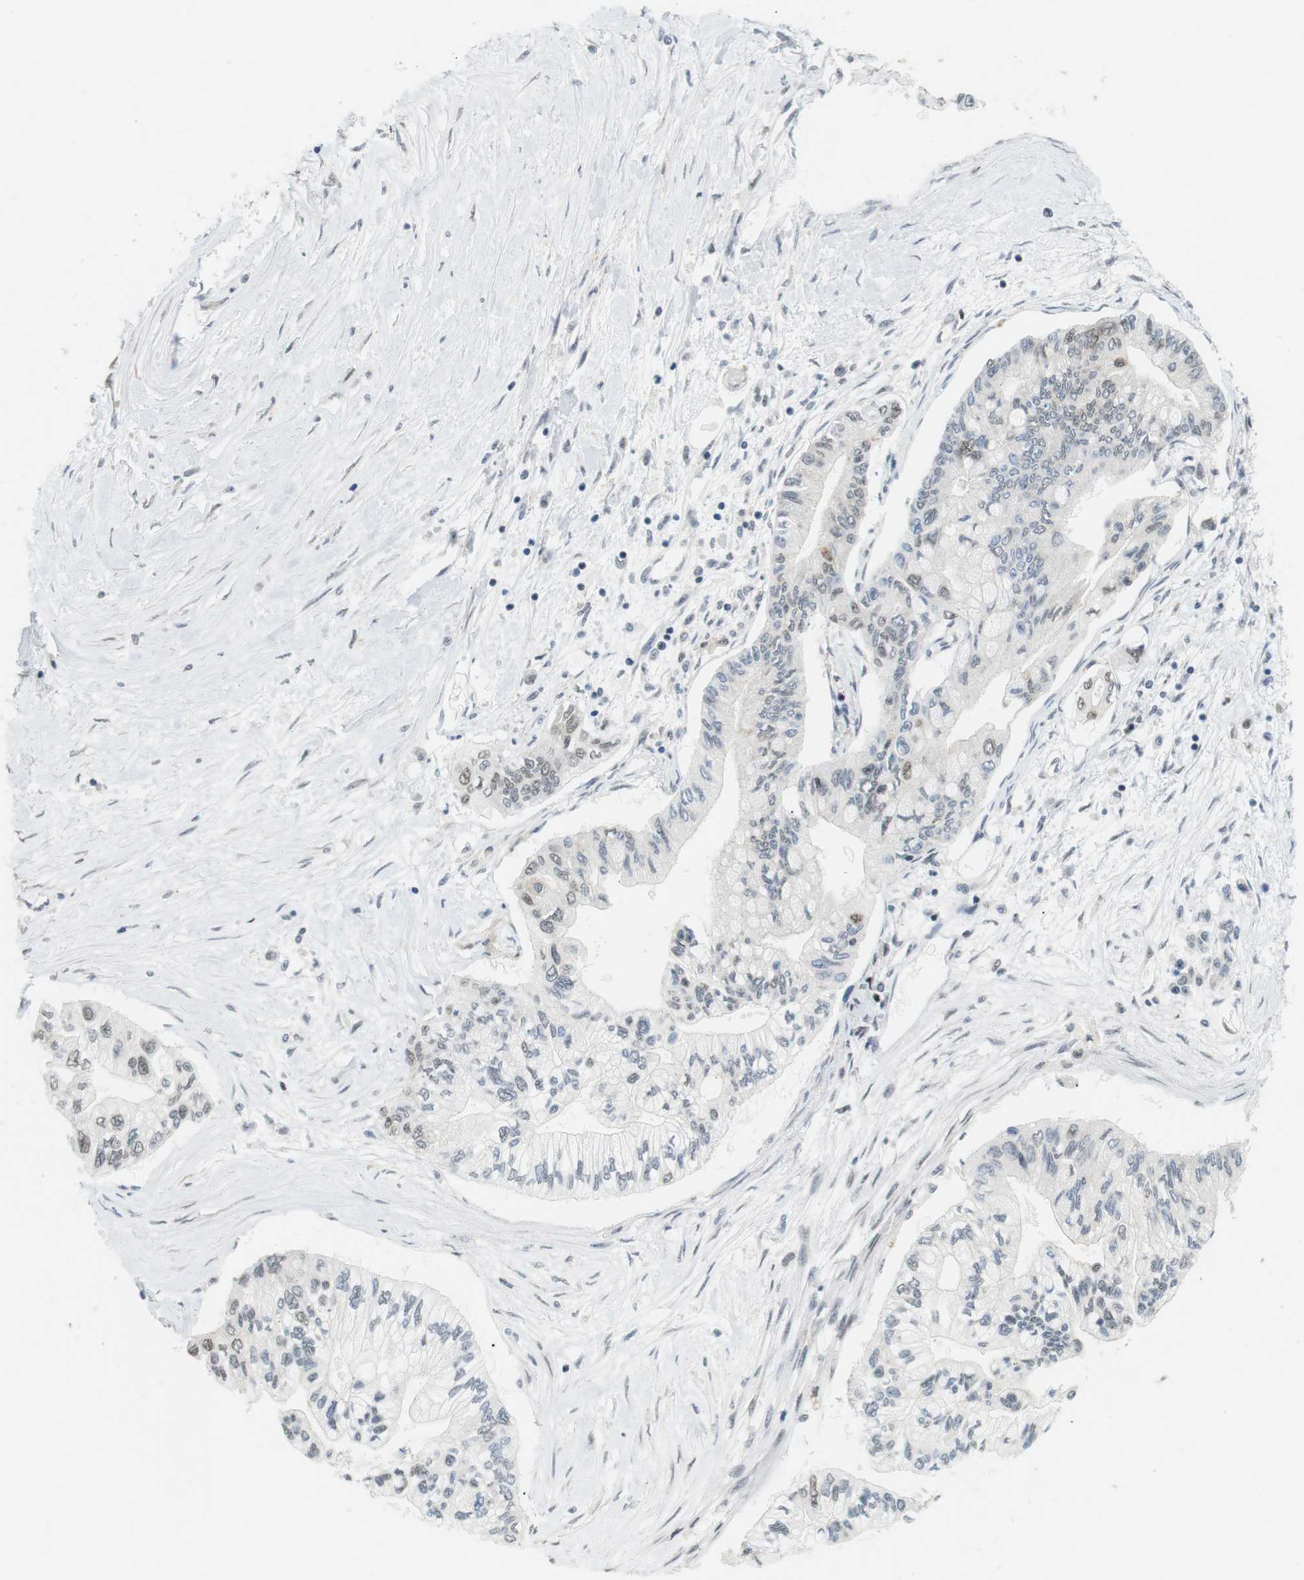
{"staining": {"intensity": "weak", "quantity": "<25%", "location": "nuclear"}, "tissue": "pancreatic cancer", "cell_type": "Tumor cells", "image_type": "cancer", "snomed": [{"axis": "morphology", "description": "Adenocarcinoma, NOS"}, {"axis": "topography", "description": "Pancreas"}], "caption": "This is a image of immunohistochemistry staining of adenocarcinoma (pancreatic), which shows no positivity in tumor cells. Brightfield microscopy of immunohistochemistry stained with DAB (3,3'-diaminobenzidine) (brown) and hematoxylin (blue), captured at high magnification.", "gene": "CSNK2B", "patient": {"sex": "female", "age": 77}}